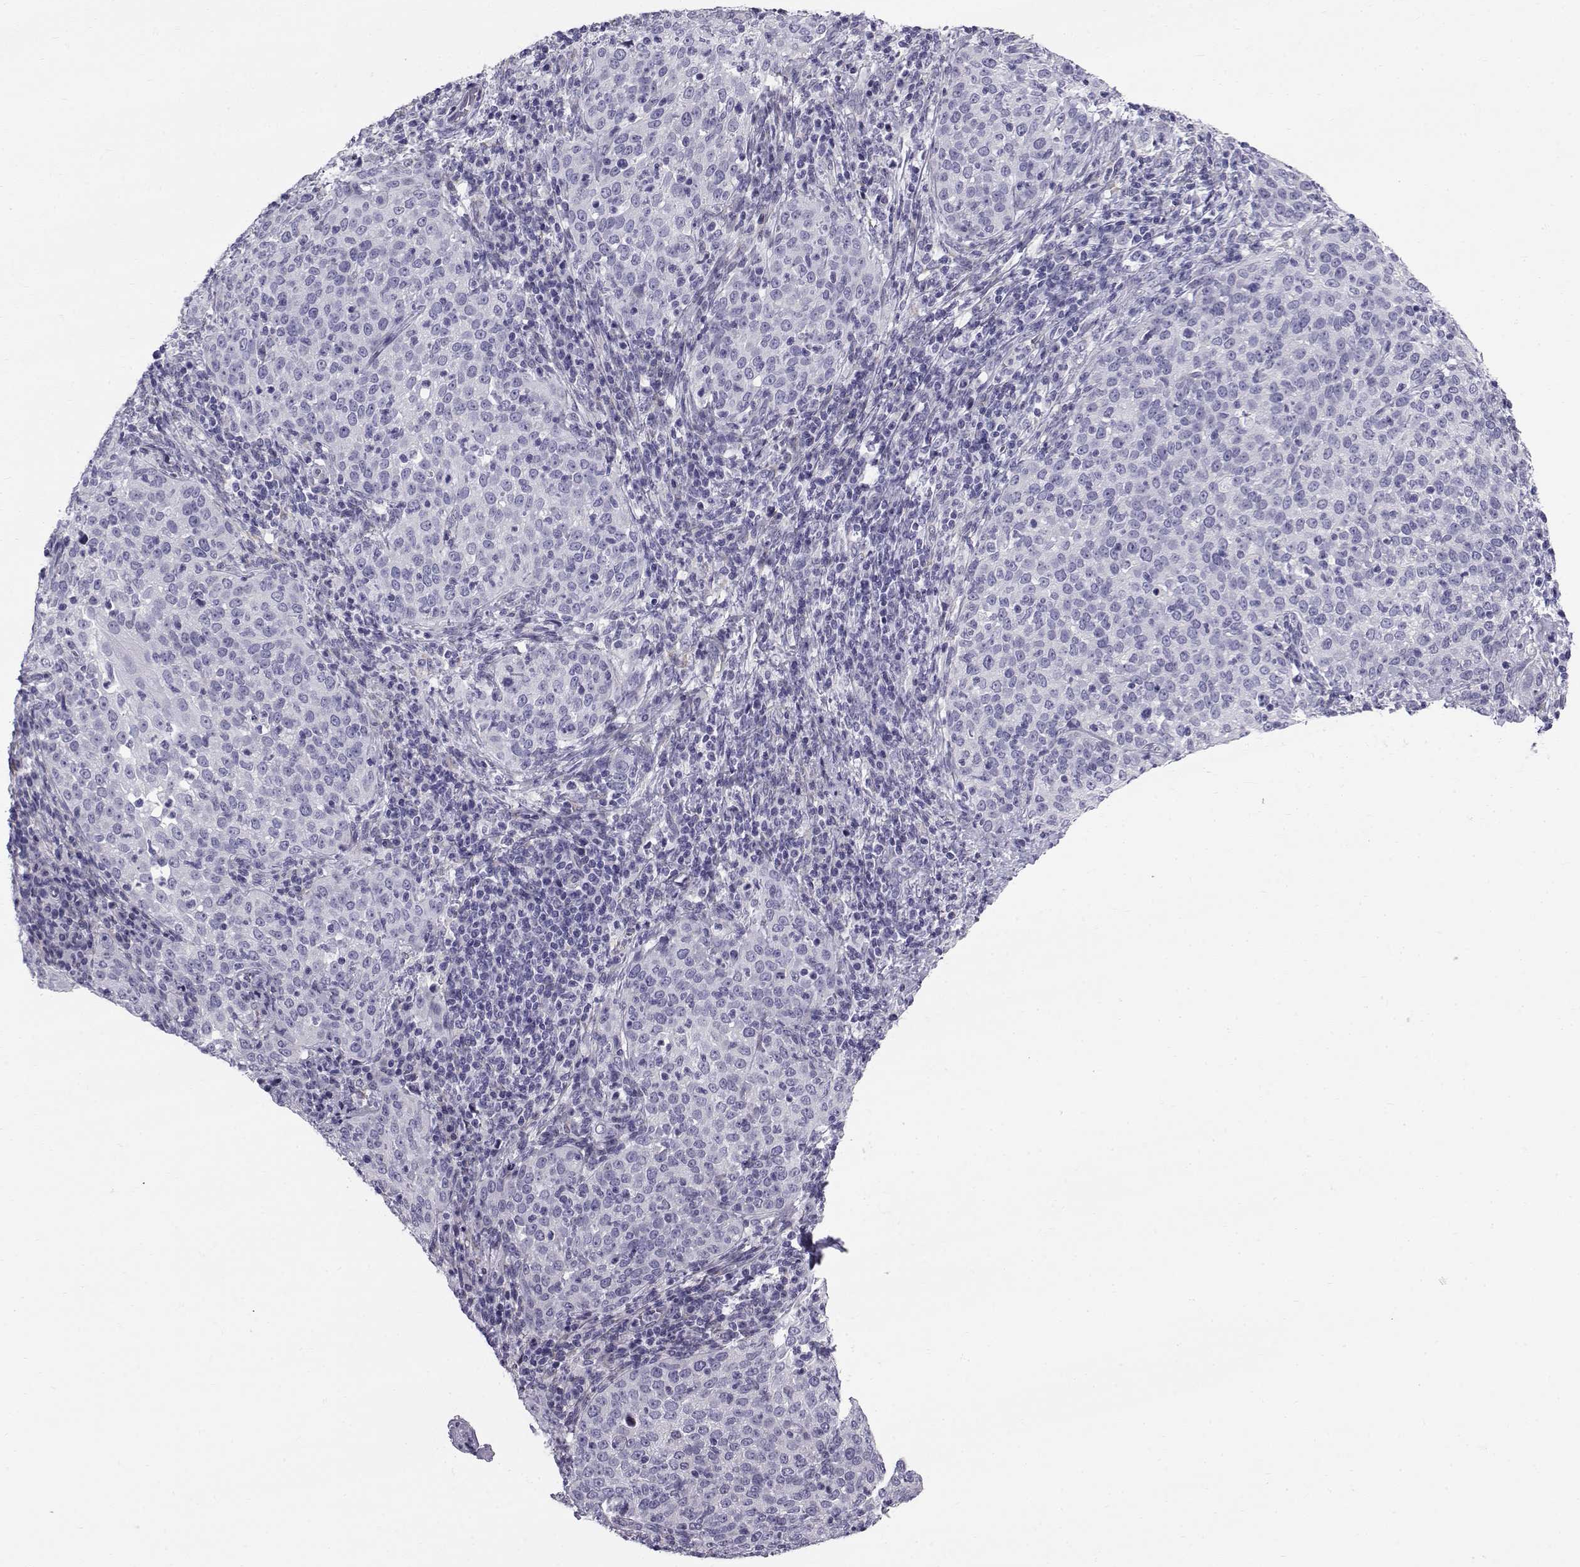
{"staining": {"intensity": "negative", "quantity": "none", "location": "none"}, "tissue": "cervical cancer", "cell_type": "Tumor cells", "image_type": "cancer", "snomed": [{"axis": "morphology", "description": "Squamous cell carcinoma, NOS"}, {"axis": "topography", "description": "Cervix"}], "caption": "Immunohistochemistry (IHC) photomicrograph of neoplastic tissue: cervical squamous cell carcinoma stained with DAB (3,3'-diaminobenzidine) demonstrates no significant protein expression in tumor cells.", "gene": "RNASE12", "patient": {"sex": "female", "age": 51}}